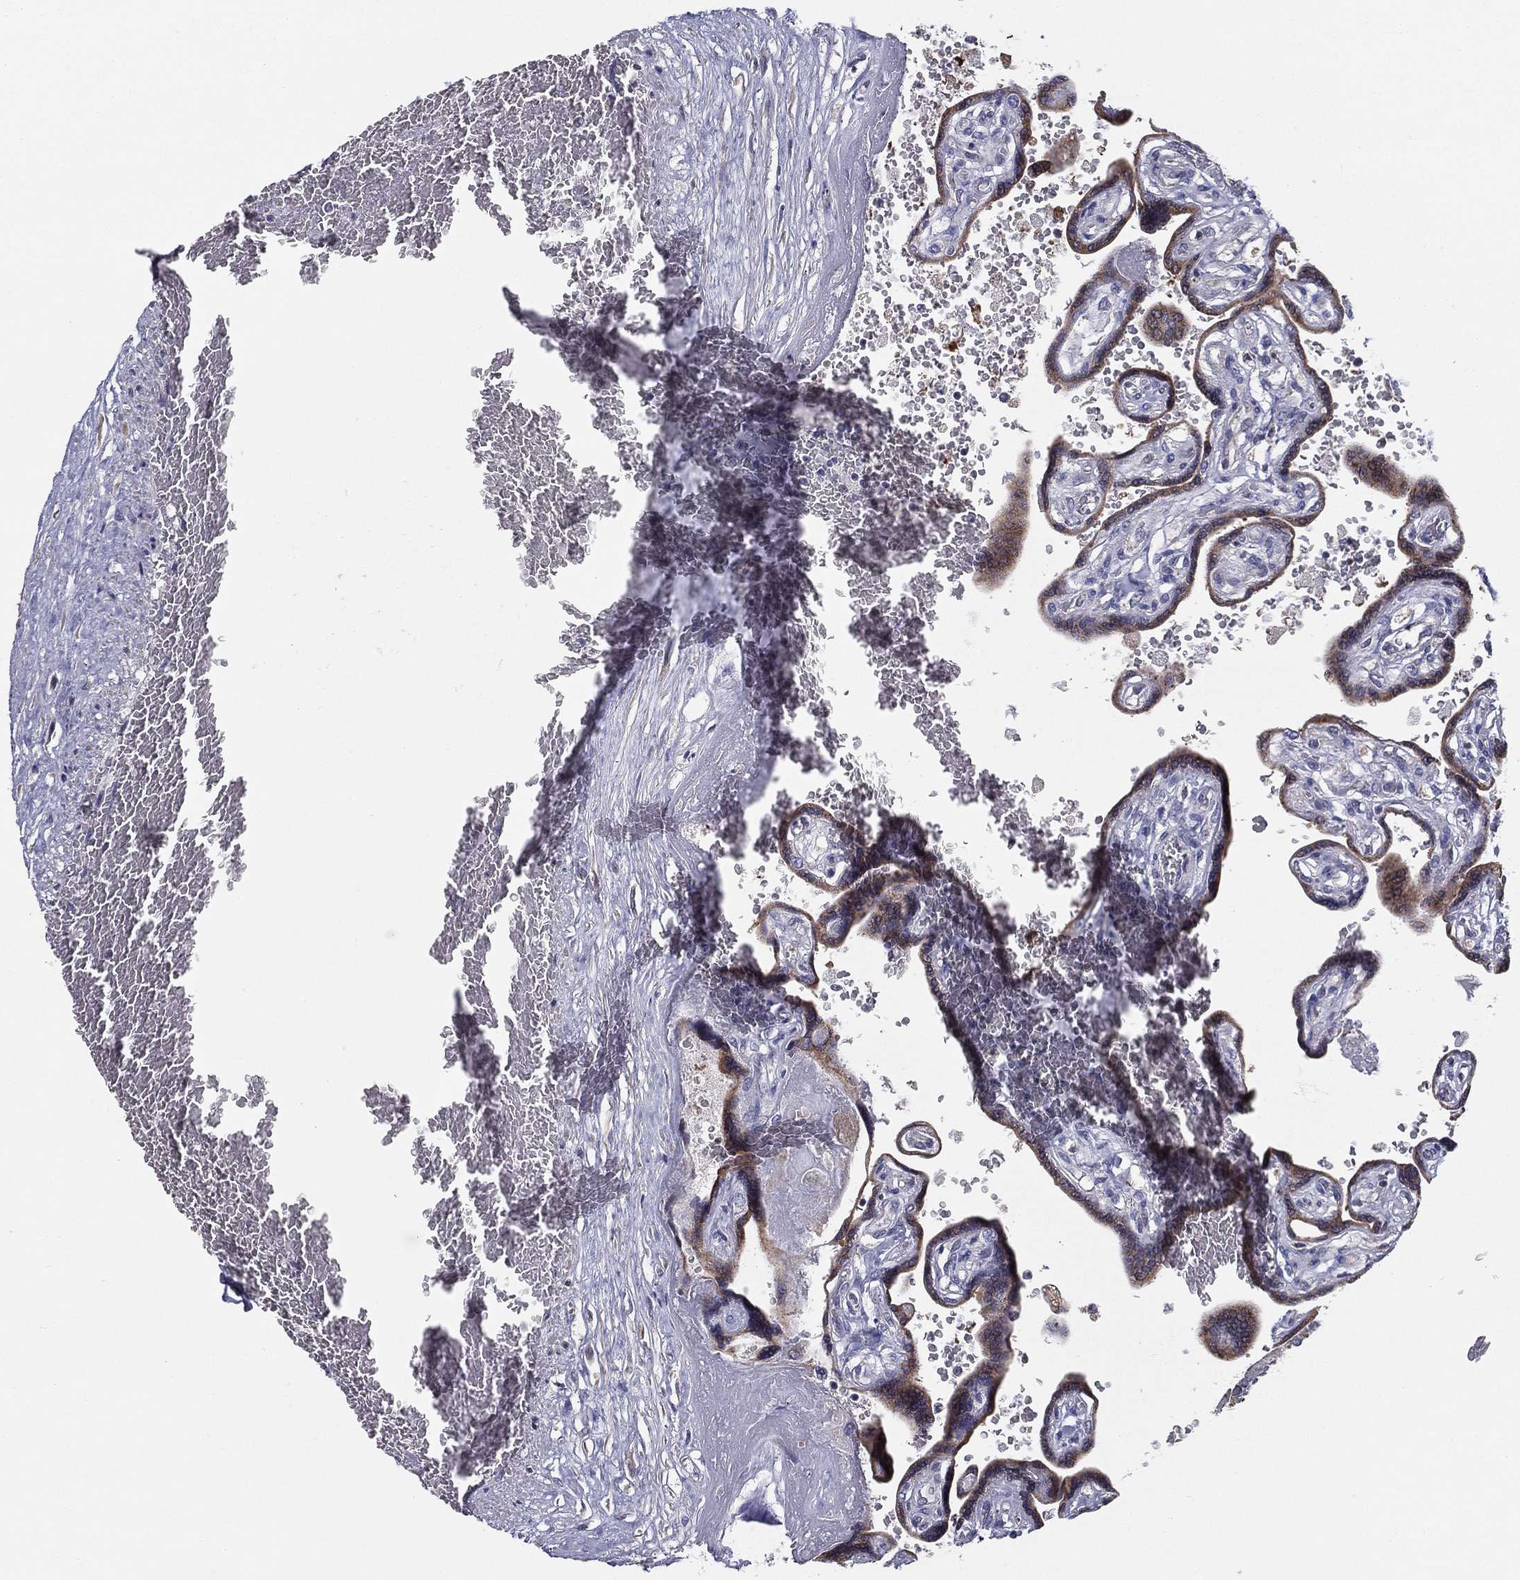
{"staining": {"intensity": "negative", "quantity": "none", "location": "none"}, "tissue": "placenta", "cell_type": "Decidual cells", "image_type": "normal", "snomed": [{"axis": "morphology", "description": "Normal tissue, NOS"}, {"axis": "topography", "description": "Placenta"}], "caption": "Immunohistochemical staining of unremarkable placenta shows no significant staining in decidual cells. Brightfield microscopy of immunohistochemistry (IHC) stained with DAB (3,3'-diaminobenzidine) (brown) and hematoxylin (blue), captured at high magnification.", "gene": "PCSK1", "patient": {"sex": "female", "age": 32}}